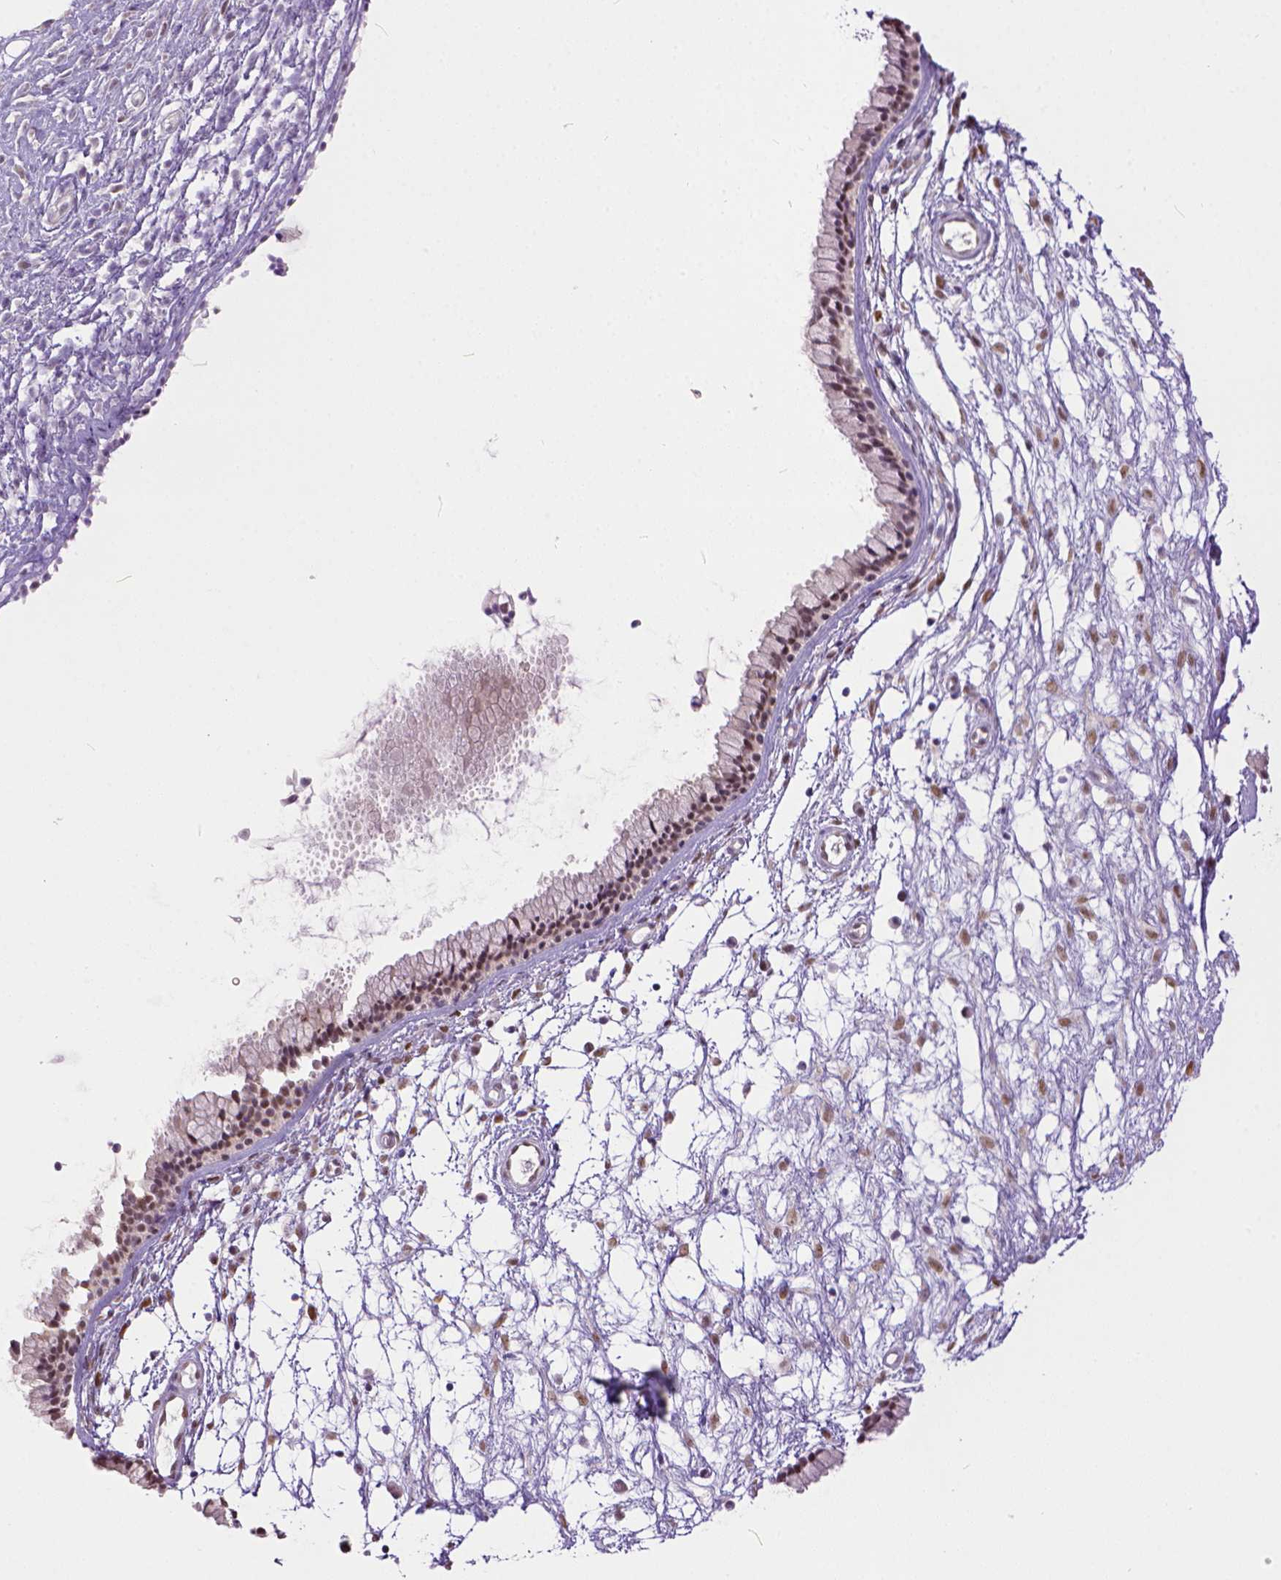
{"staining": {"intensity": "moderate", "quantity": ">75%", "location": "nuclear"}, "tissue": "nasopharynx", "cell_type": "Respiratory epithelial cells", "image_type": "normal", "snomed": [{"axis": "morphology", "description": "Normal tissue, NOS"}, {"axis": "topography", "description": "Nasopharynx"}], "caption": "High-magnification brightfield microscopy of benign nasopharynx stained with DAB (3,3'-diaminobenzidine) (brown) and counterstained with hematoxylin (blue). respiratory epithelial cells exhibit moderate nuclear positivity is seen in about>75% of cells. (DAB IHC, brown staining for protein, blue staining for nuclei).", "gene": "ERCC1", "patient": {"sex": "male", "age": 24}}